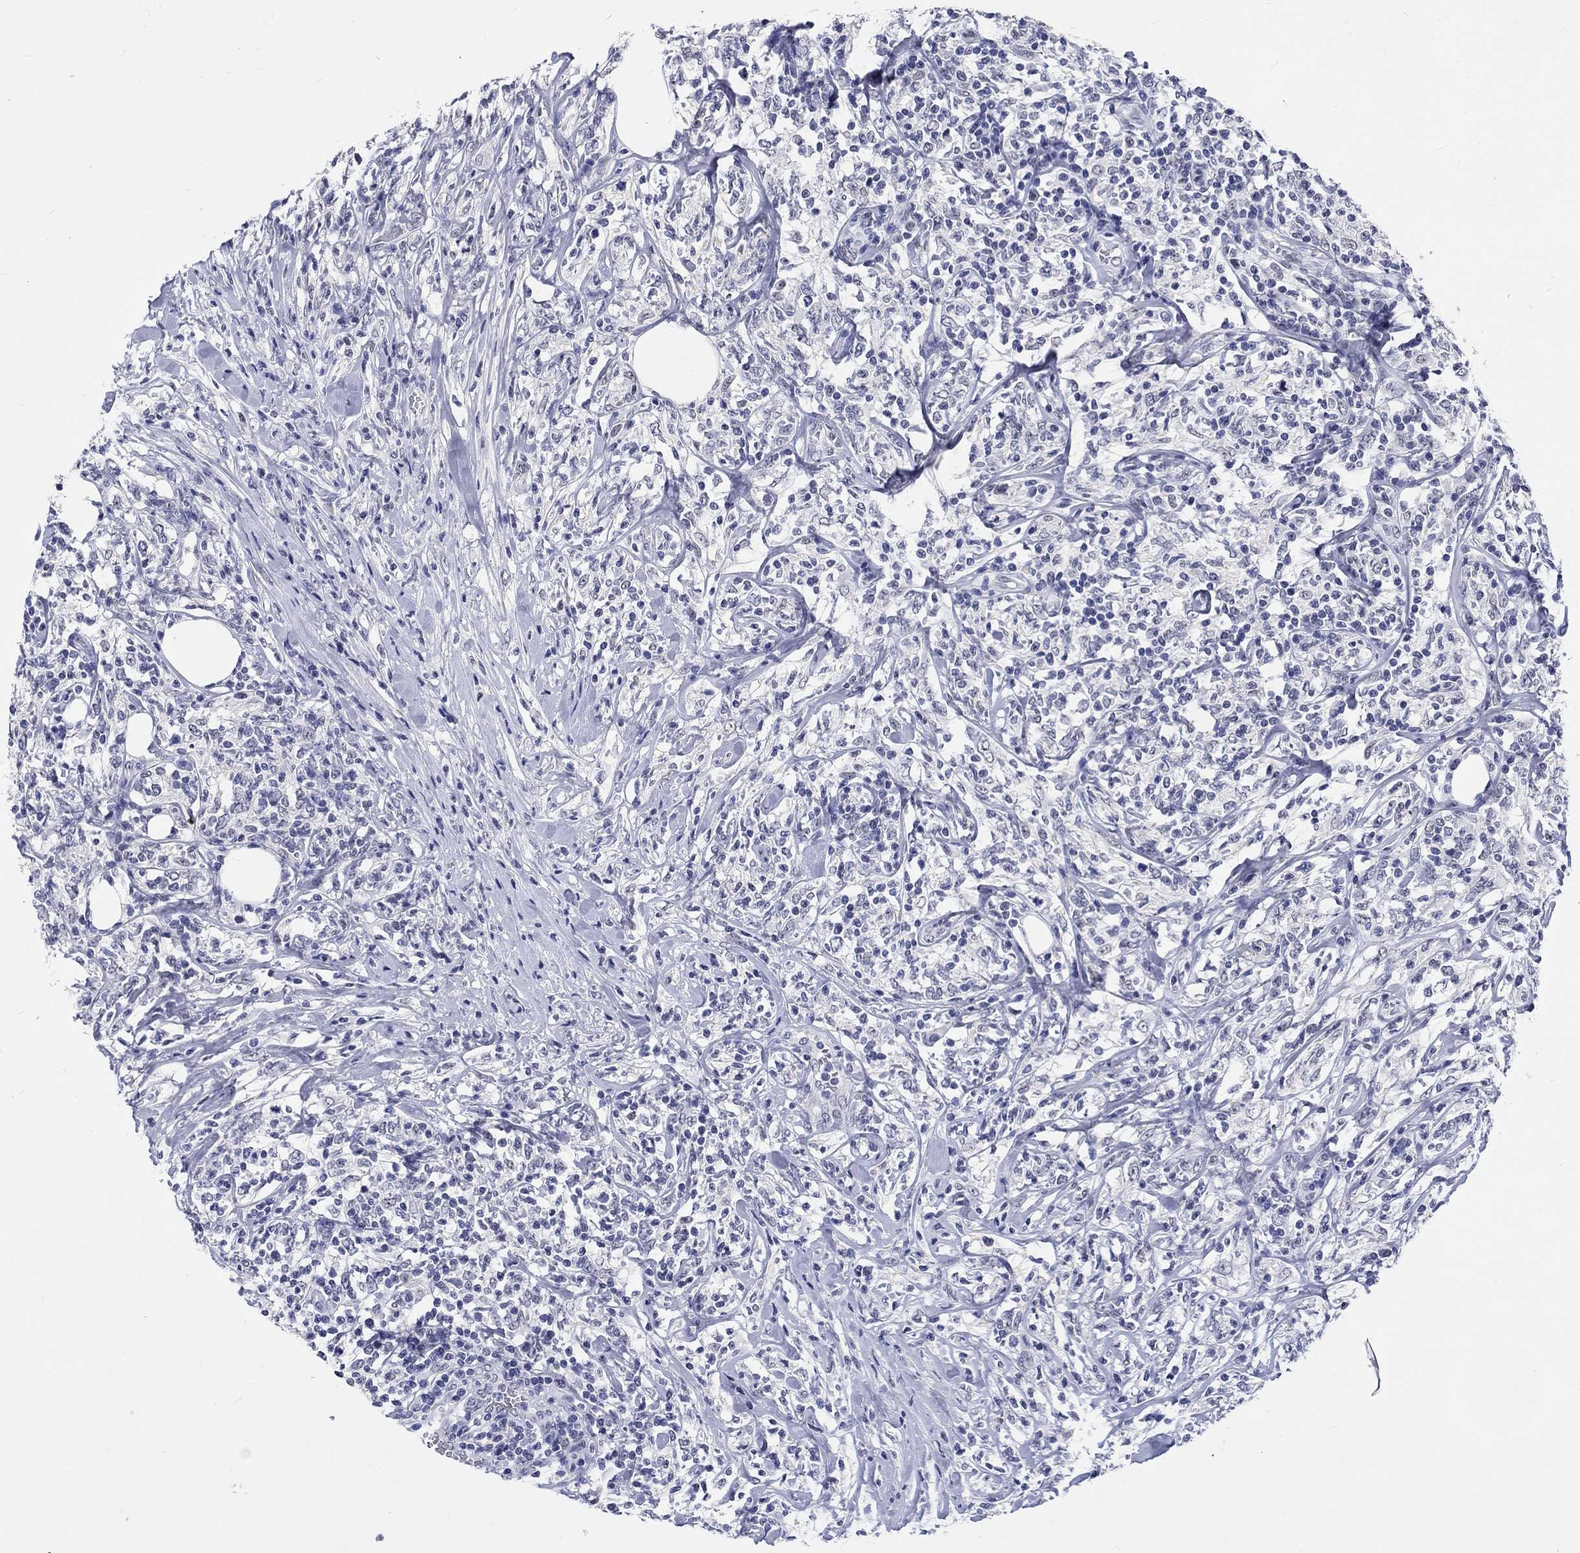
{"staining": {"intensity": "negative", "quantity": "none", "location": "none"}, "tissue": "lymphoma", "cell_type": "Tumor cells", "image_type": "cancer", "snomed": [{"axis": "morphology", "description": "Malignant lymphoma, non-Hodgkin's type, High grade"}, {"axis": "topography", "description": "Lymph node"}], "caption": "The micrograph reveals no significant positivity in tumor cells of lymphoma.", "gene": "GRIN1", "patient": {"sex": "female", "age": 84}}